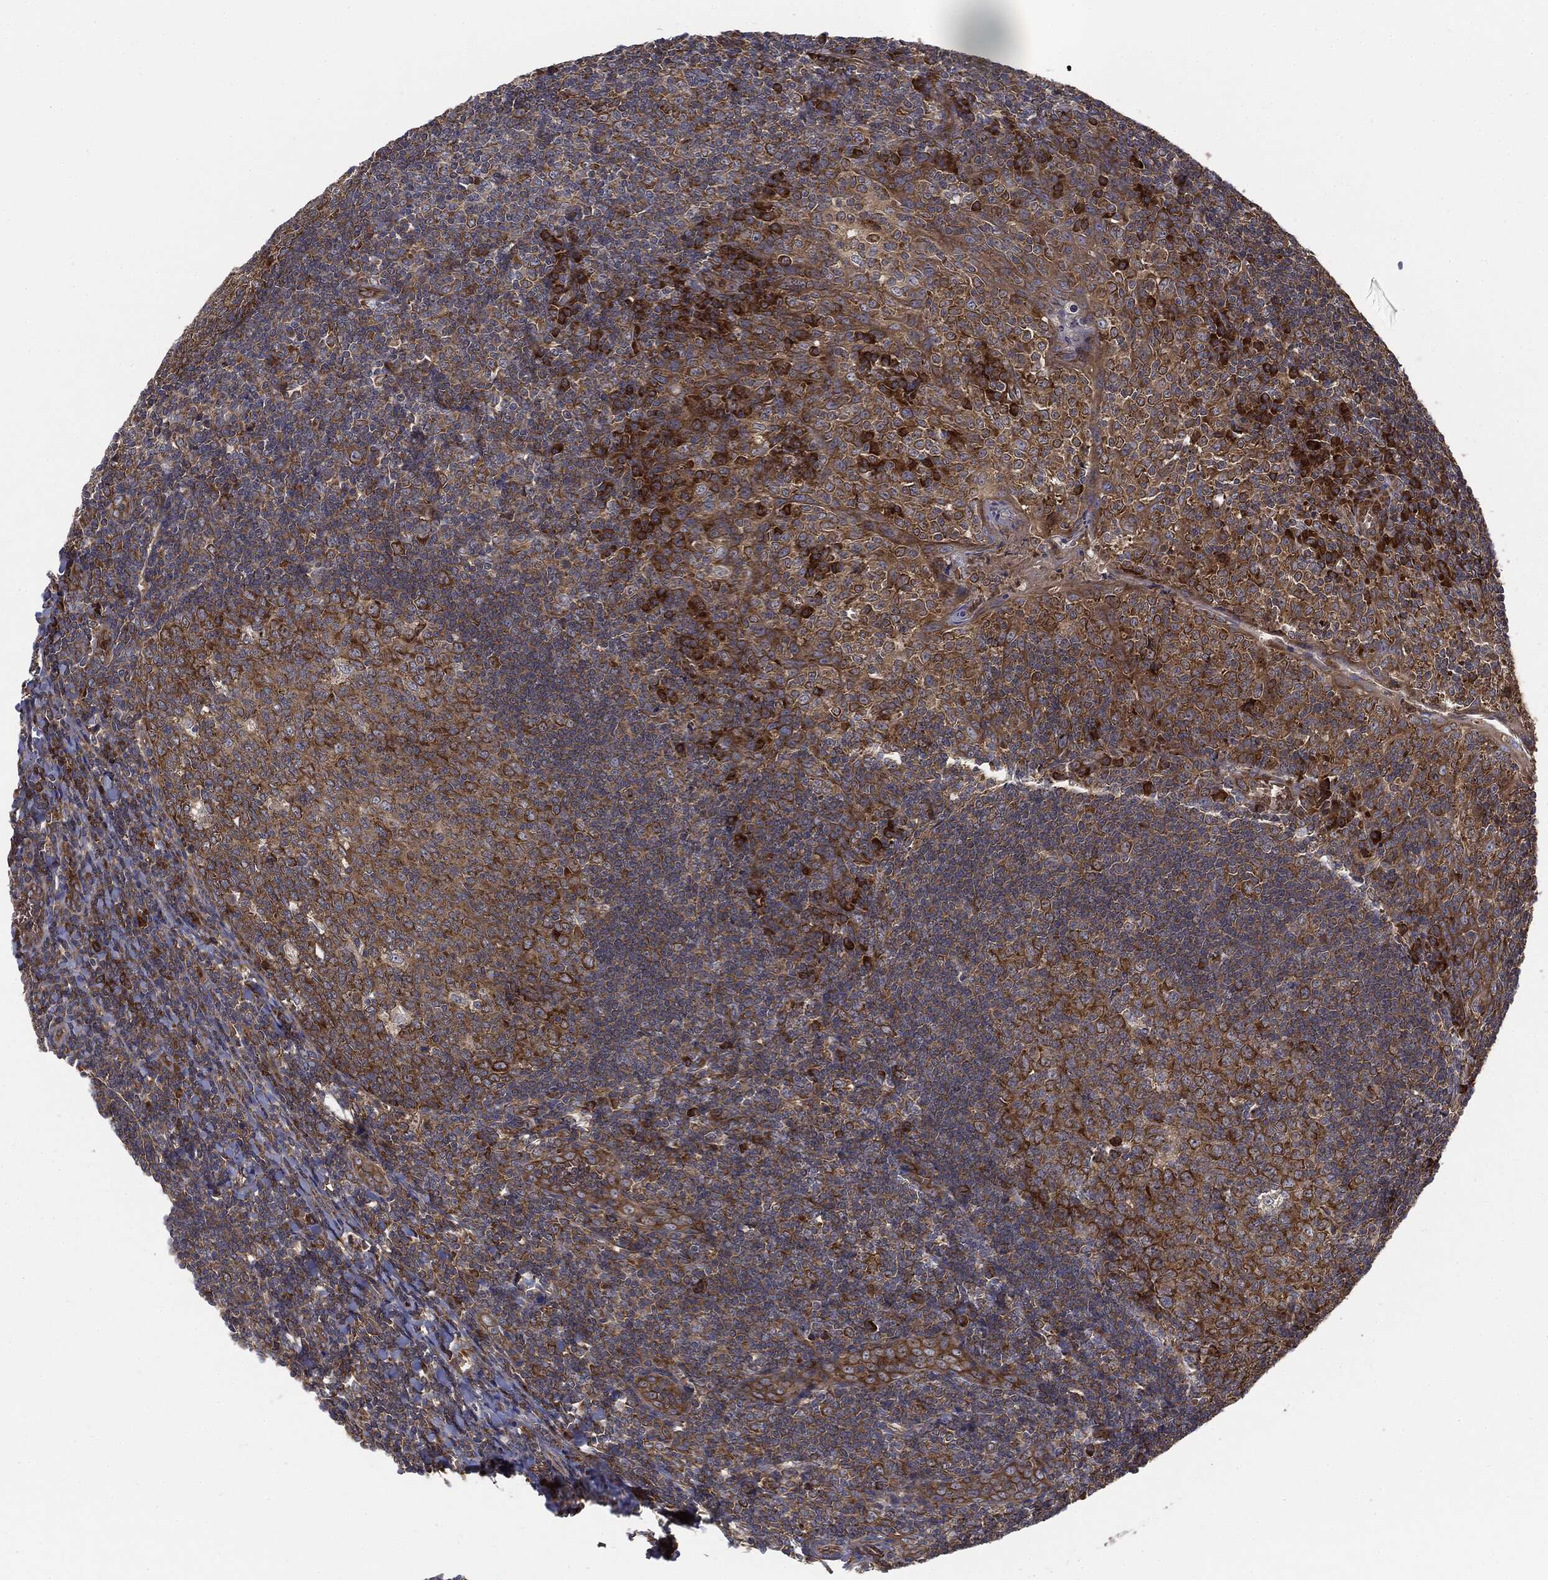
{"staining": {"intensity": "strong", "quantity": "25%-75%", "location": "cytoplasmic/membranous"}, "tissue": "tonsil", "cell_type": "Germinal center cells", "image_type": "normal", "snomed": [{"axis": "morphology", "description": "Normal tissue, NOS"}, {"axis": "topography", "description": "Tonsil"}], "caption": "Immunohistochemistry (IHC) photomicrograph of benign tonsil stained for a protein (brown), which exhibits high levels of strong cytoplasmic/membranous expression in approximately 25%-75% of germinal center cells.", "gene": "EIF2AK2", "patient": {"sex": "male", "age": 20}}